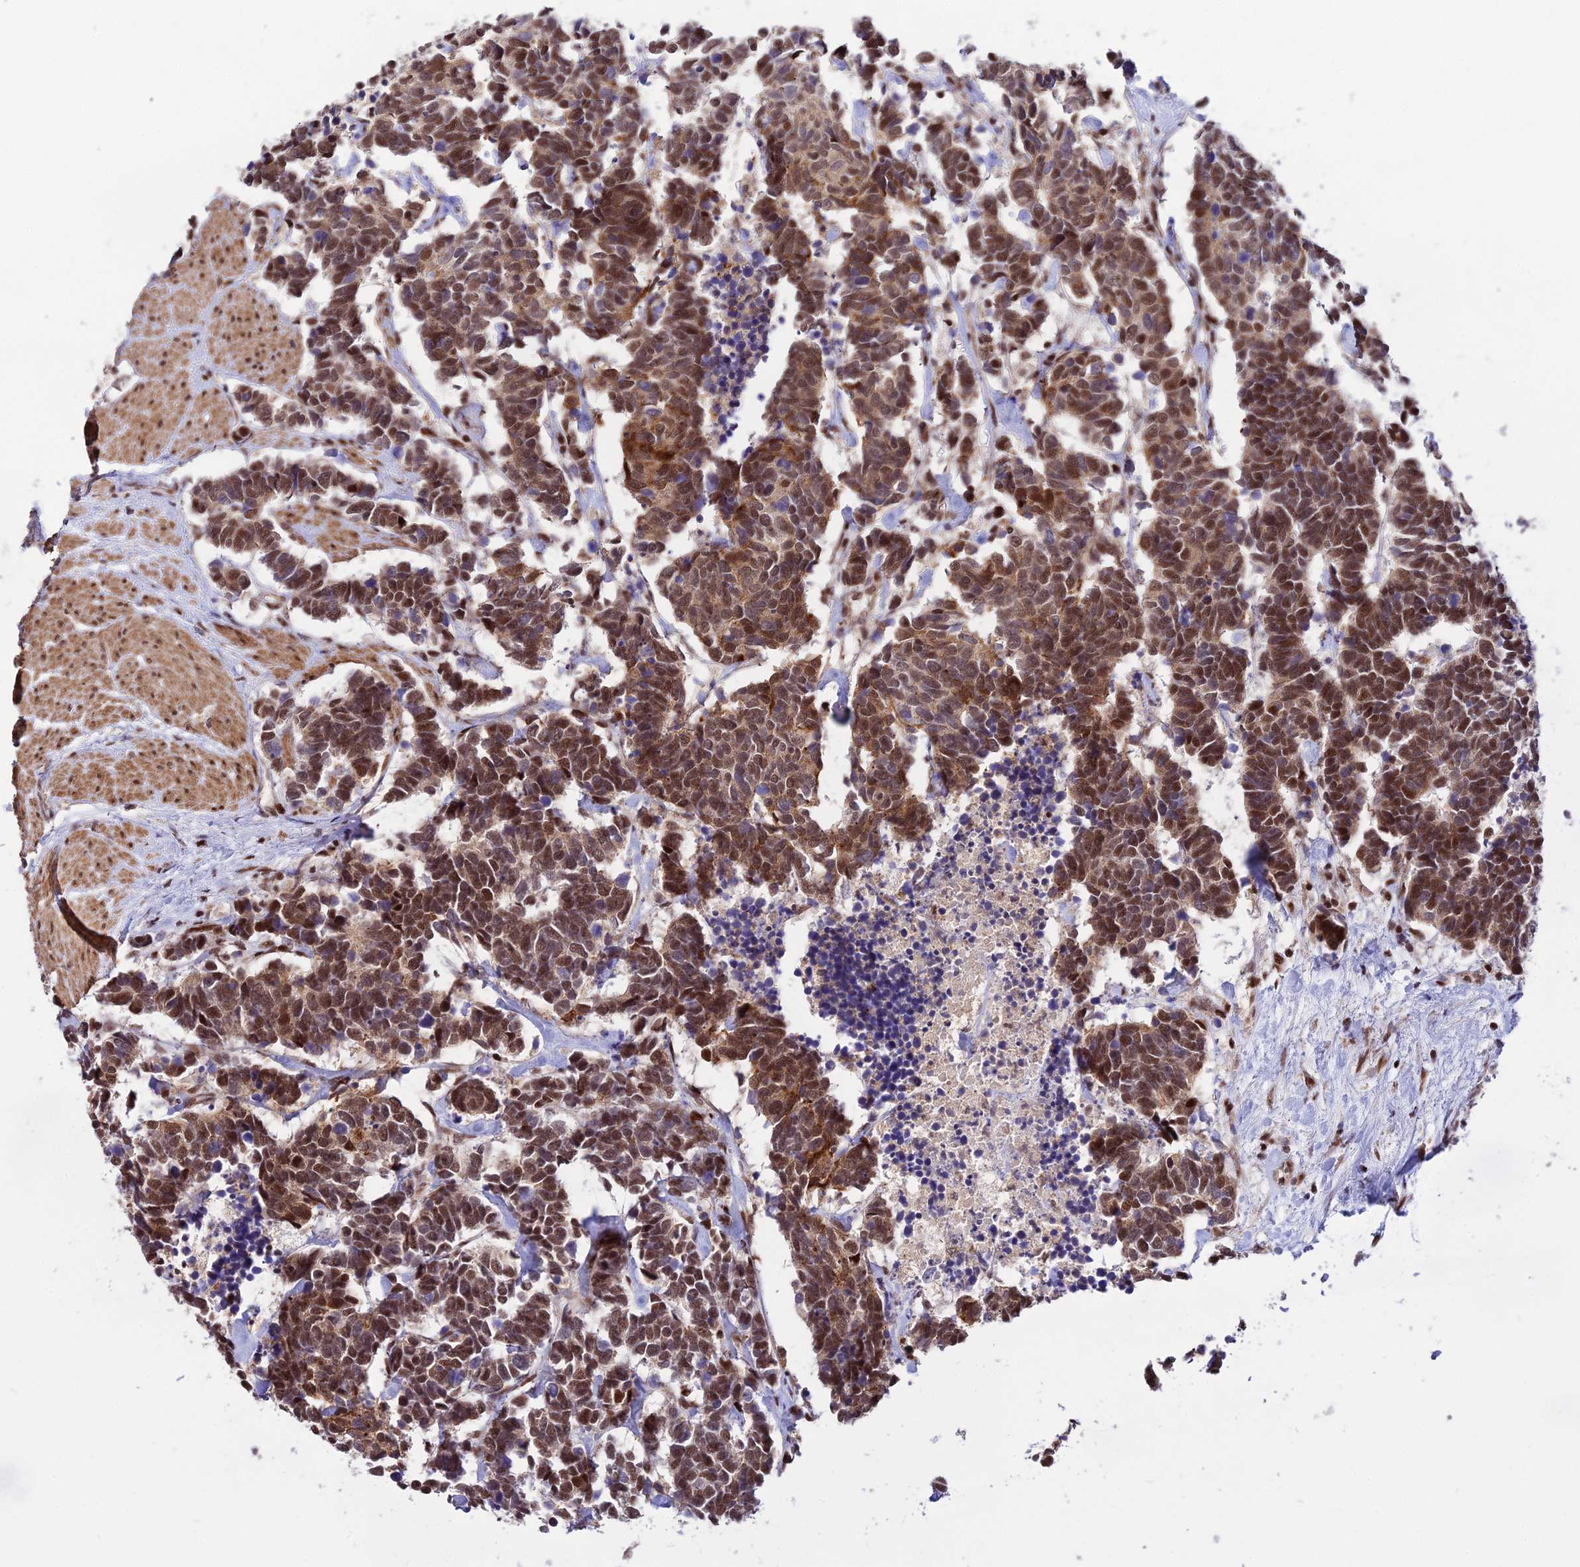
{"staining": {"intensity": "strong", "quantity": ">75%", "location": "cytoplasmic/membranous,nuclear"}, "tissue": "carcinoid", "cell_type": "Tumor cells", "image_type": "cancer", "snomed": [{"axis": "morphology", "description": "Carcinoma, NOS"}, {"axis": "morphology", "description": "Carcinoid, malignant, NOS"}, {"axis": "topography", "description": "Urinary bladder"}], "caption": "Carcinoid was stained to show a protein in brown. There is high levels of strong cytoplasmic/membranous and nuclear expression in about >75% of tumor cells. The staining is performed using DAB (3,3'-diaminobenzidine) brown chromogen to label protein expression. The nuclei are counter-stained blue using hematoxylin.", "gene": "CIB3", "patient": {"sex": "male", "age": 57}}